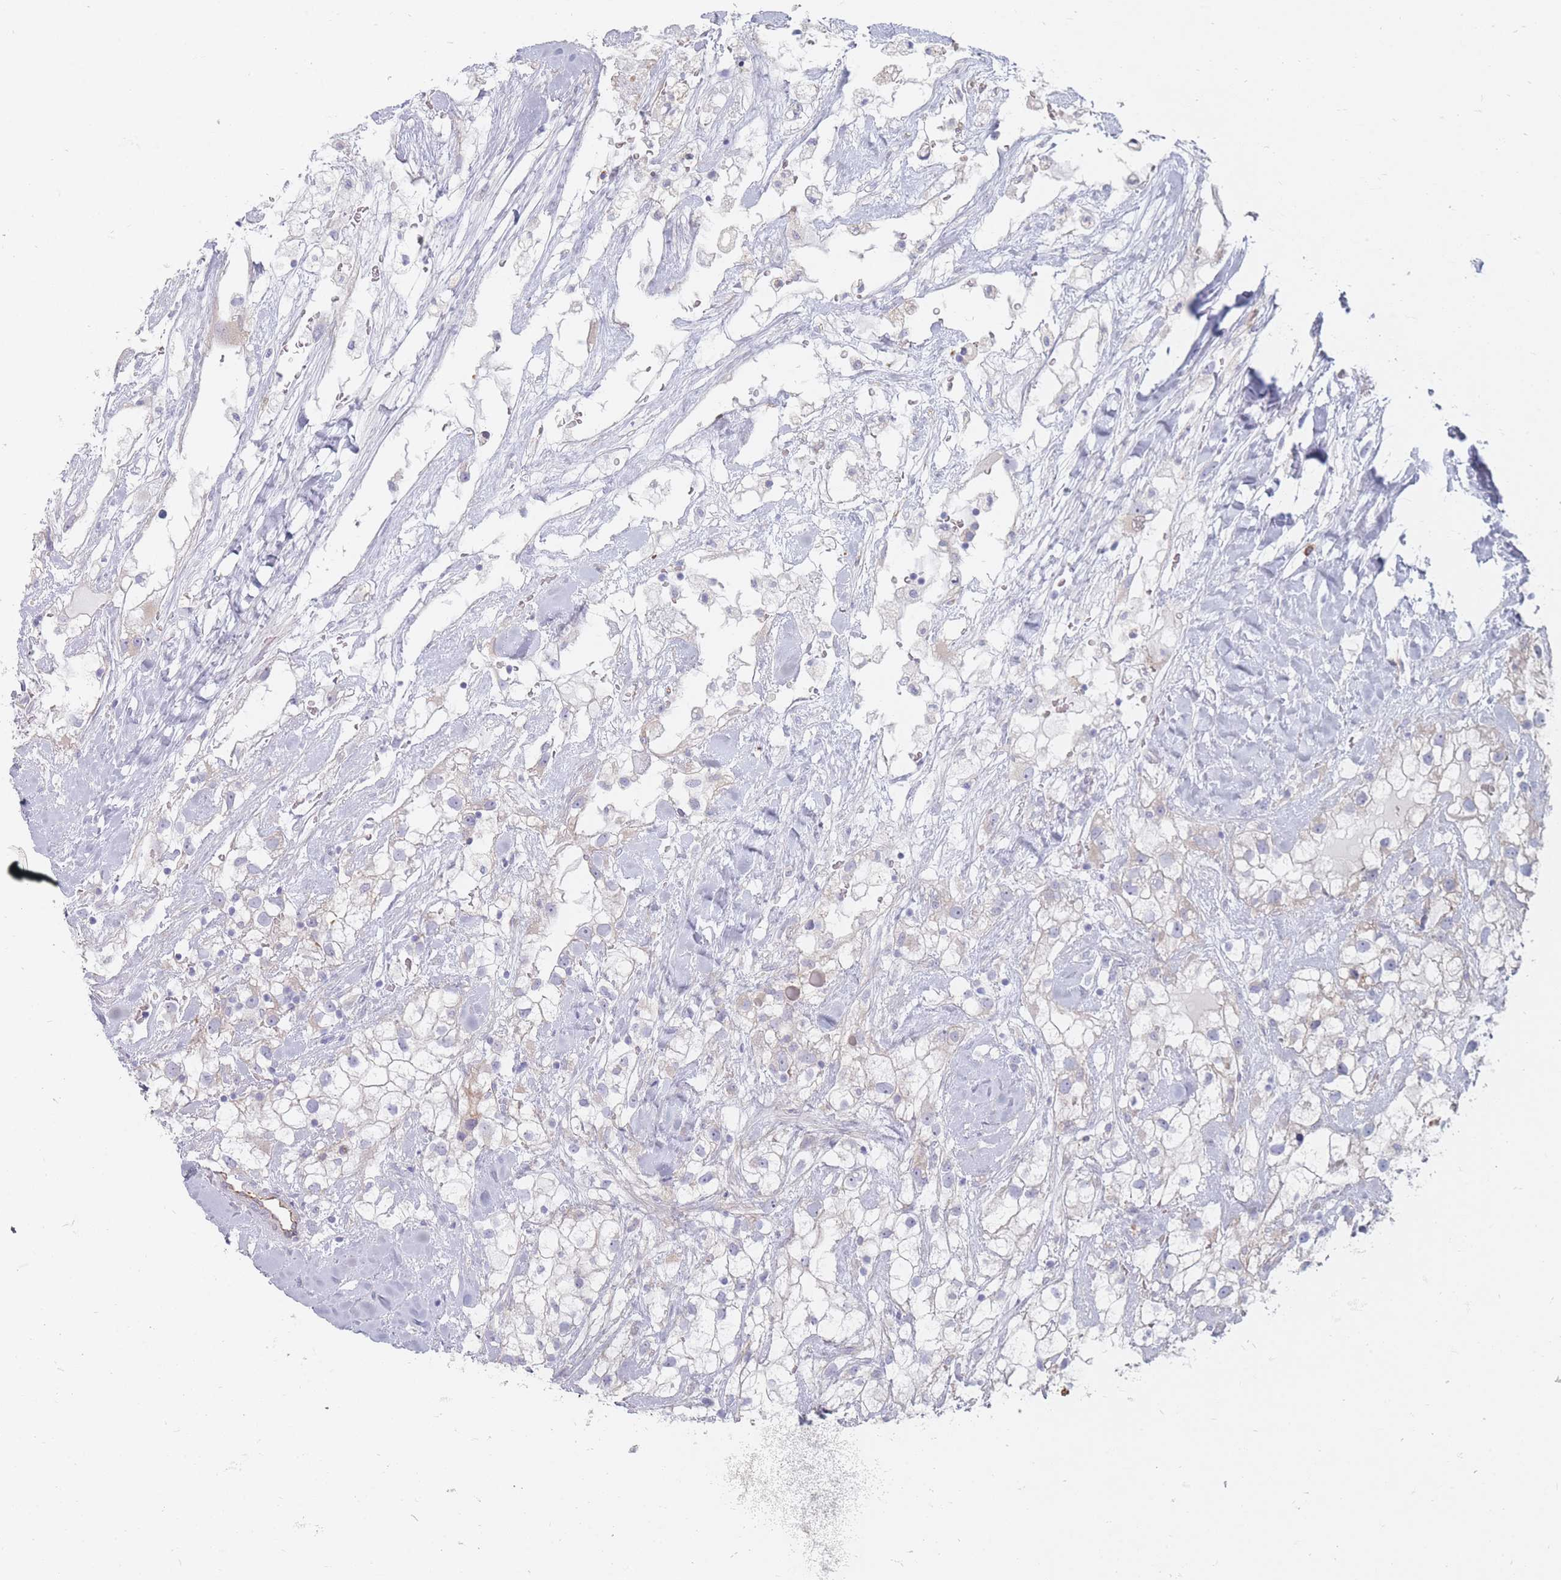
{"staining": {"intensity": "negative", "quantity": "none", "location": "none"}, "tissue": "renal cancer", "cell_type": "Tumor cells", "image_type": "cancer", "snomed": [{"axis": "morphology", "description": "Adenocarcinoma, NOS"}, {"axis": "topography", "description": "Kidney"}], "caption": "DAB (3,3'-diaminobenzidine) immunohistochemical staining of human renal cancer (adenocarcinoma) shows no significant staining in tumor cells.", "gene": "ERBIN", "patient": {"sex": "male", "age": 59}}